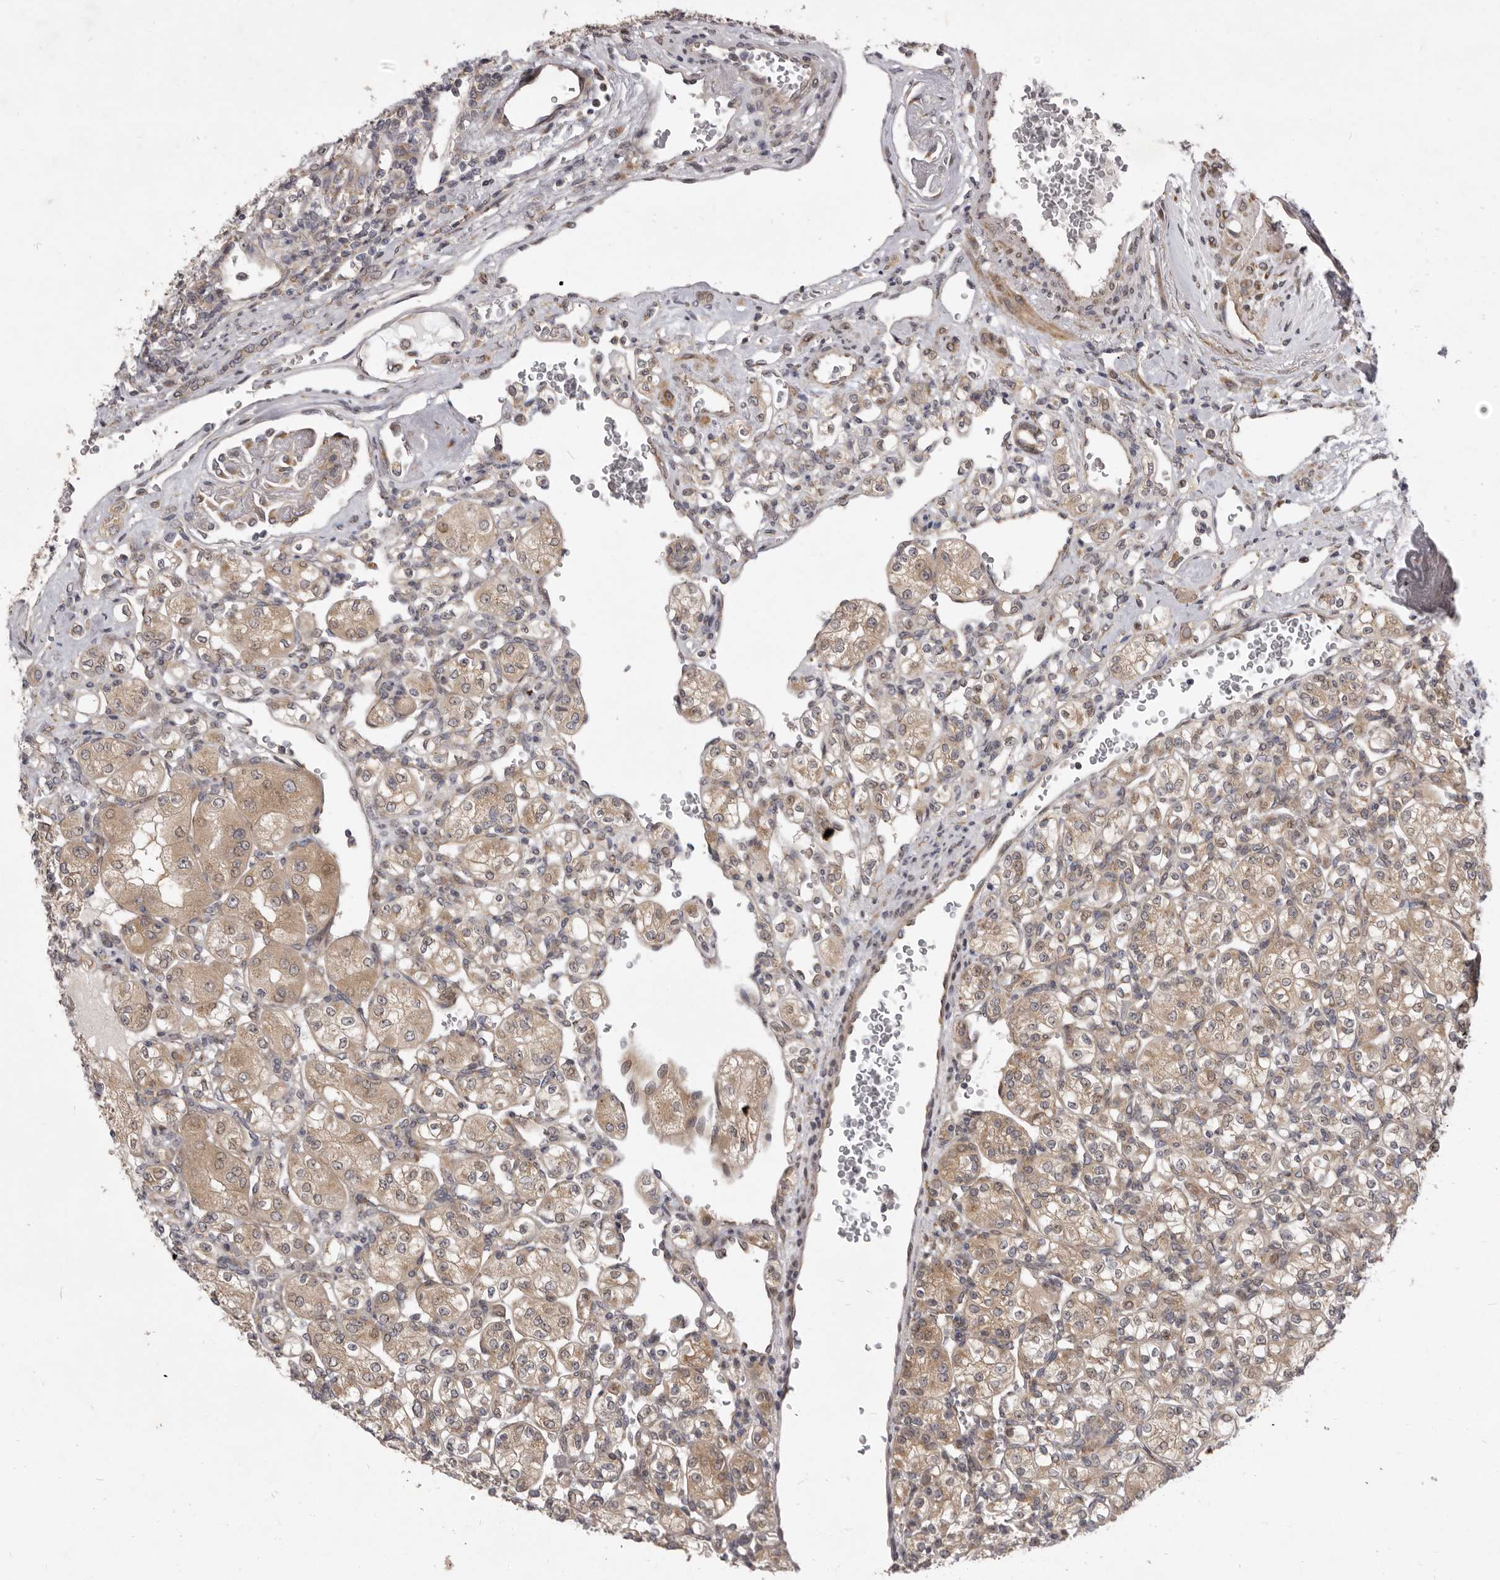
{"staining": {"intensity": "moderate", "quantity": ">75%", "location": "cytoplasmic/membranous"}, "tissue": "renal cancer", "cell_type": "Tumor cells", "image_type": "cancer", "snomed": [{"axis": "morphology", "description": "Adenocarcinoma, NOS"}, {"axis": "topography", "description": "Kidney"}], "caption": "Tumor cells display medium levels of moderate cytoplasmic/membranous expression in about >75% of cells in human renal cancer (adenocarcinoma).", "gene": "TBC1D8B", "patient": {"sex": "male", "age": 77}}